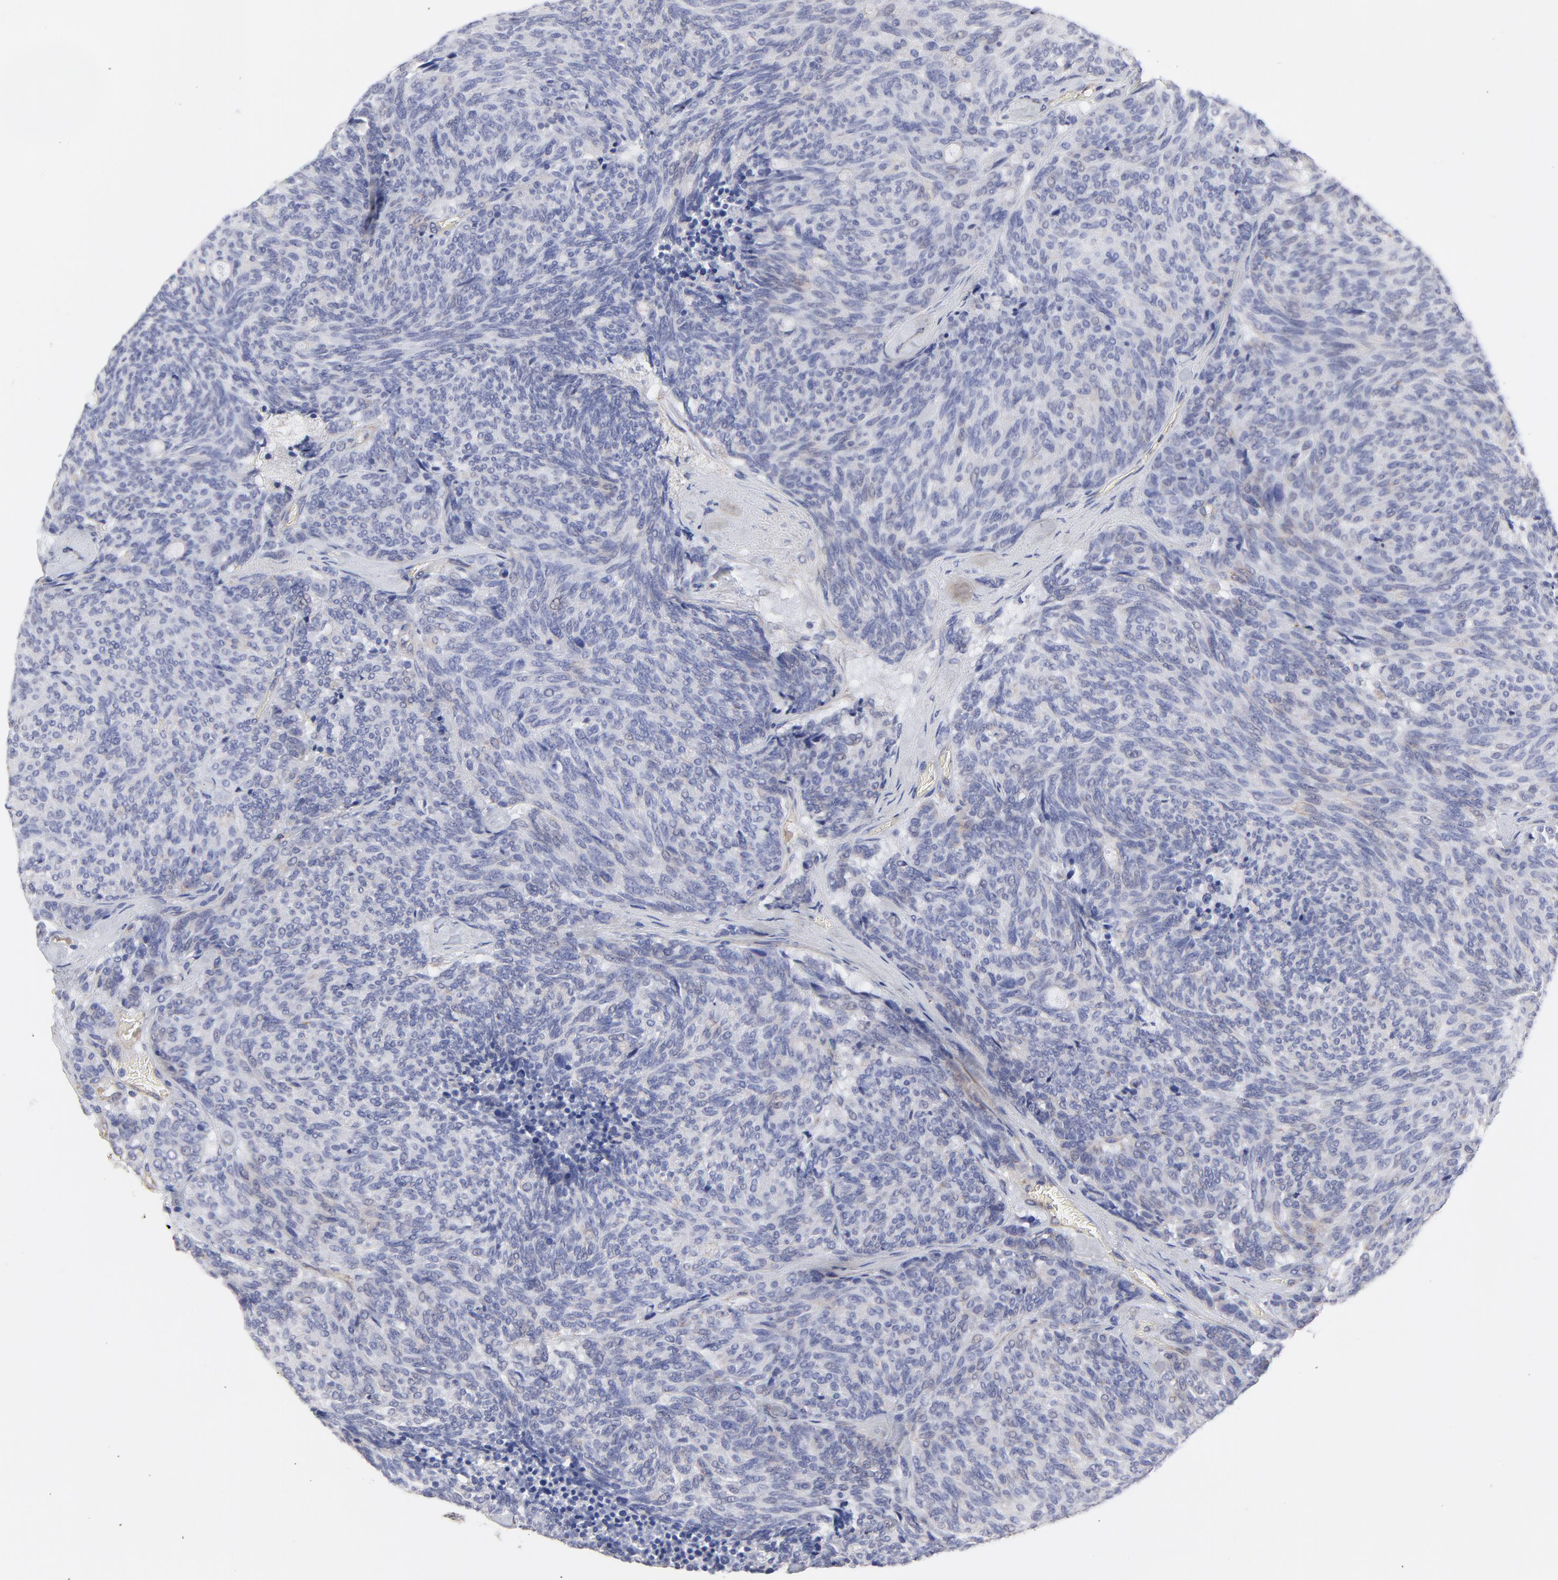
{"staining": {"intensity": "negative", "quantity": "none", "location": "none"}, "tissue": "carcinoid", "cell_type": "Tumor cells", "image_type": "cancer", "snomed": [{"axis": "morphology", "description": "Carcinoid, malignant, NOS"}, {"axis": "topography", "description": "Pancreas"}], "caption": "An immunohistochemistry (IHC) histopathology image of carcinoid is shown. There is no staining in tumor cells of carcinoid.", "gene": "LRCH2", "patient": {"sex": "female", "age": 54}}